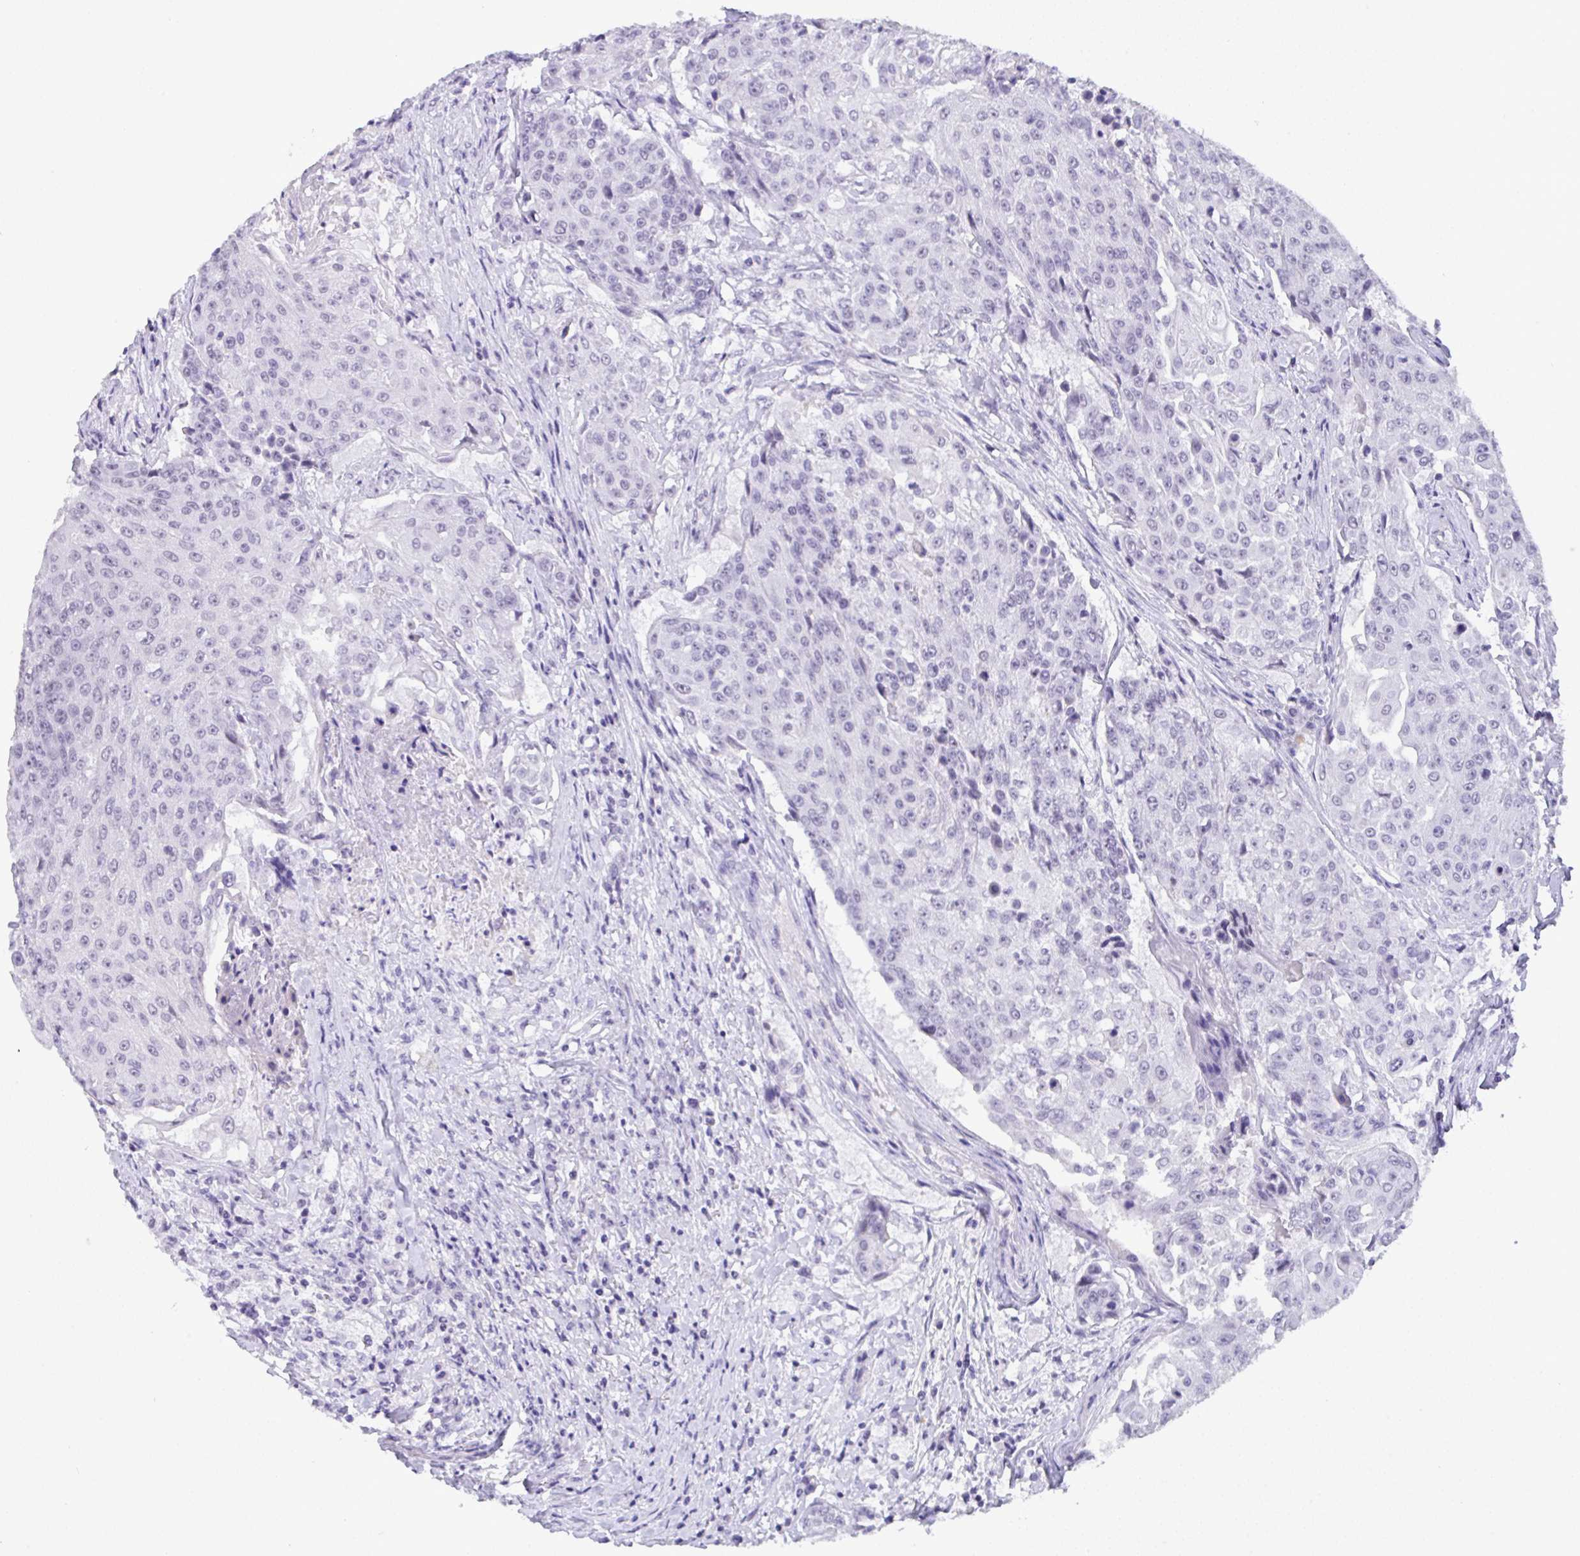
{"staining": {"intensity": "negative", "quantity": "none", "location": "none"}, "tissue": "urothelial cancer", "cell_type": "Tumor cells", "image_type": "cancer", "snomed": [{"axis": "morphology", "description": "Urothelial carcinoma, High grade"}, {"axis": "topography", "description": "Urinary bladder"}], "caption": "This is a histopathology image of immunohistochemistry (IHC) staining of urothelial carcinoma (high-grade), which shows no positivity in tumor cells.", "gene": "YBX2", "patient": {"sex": "female", "age": 63}}